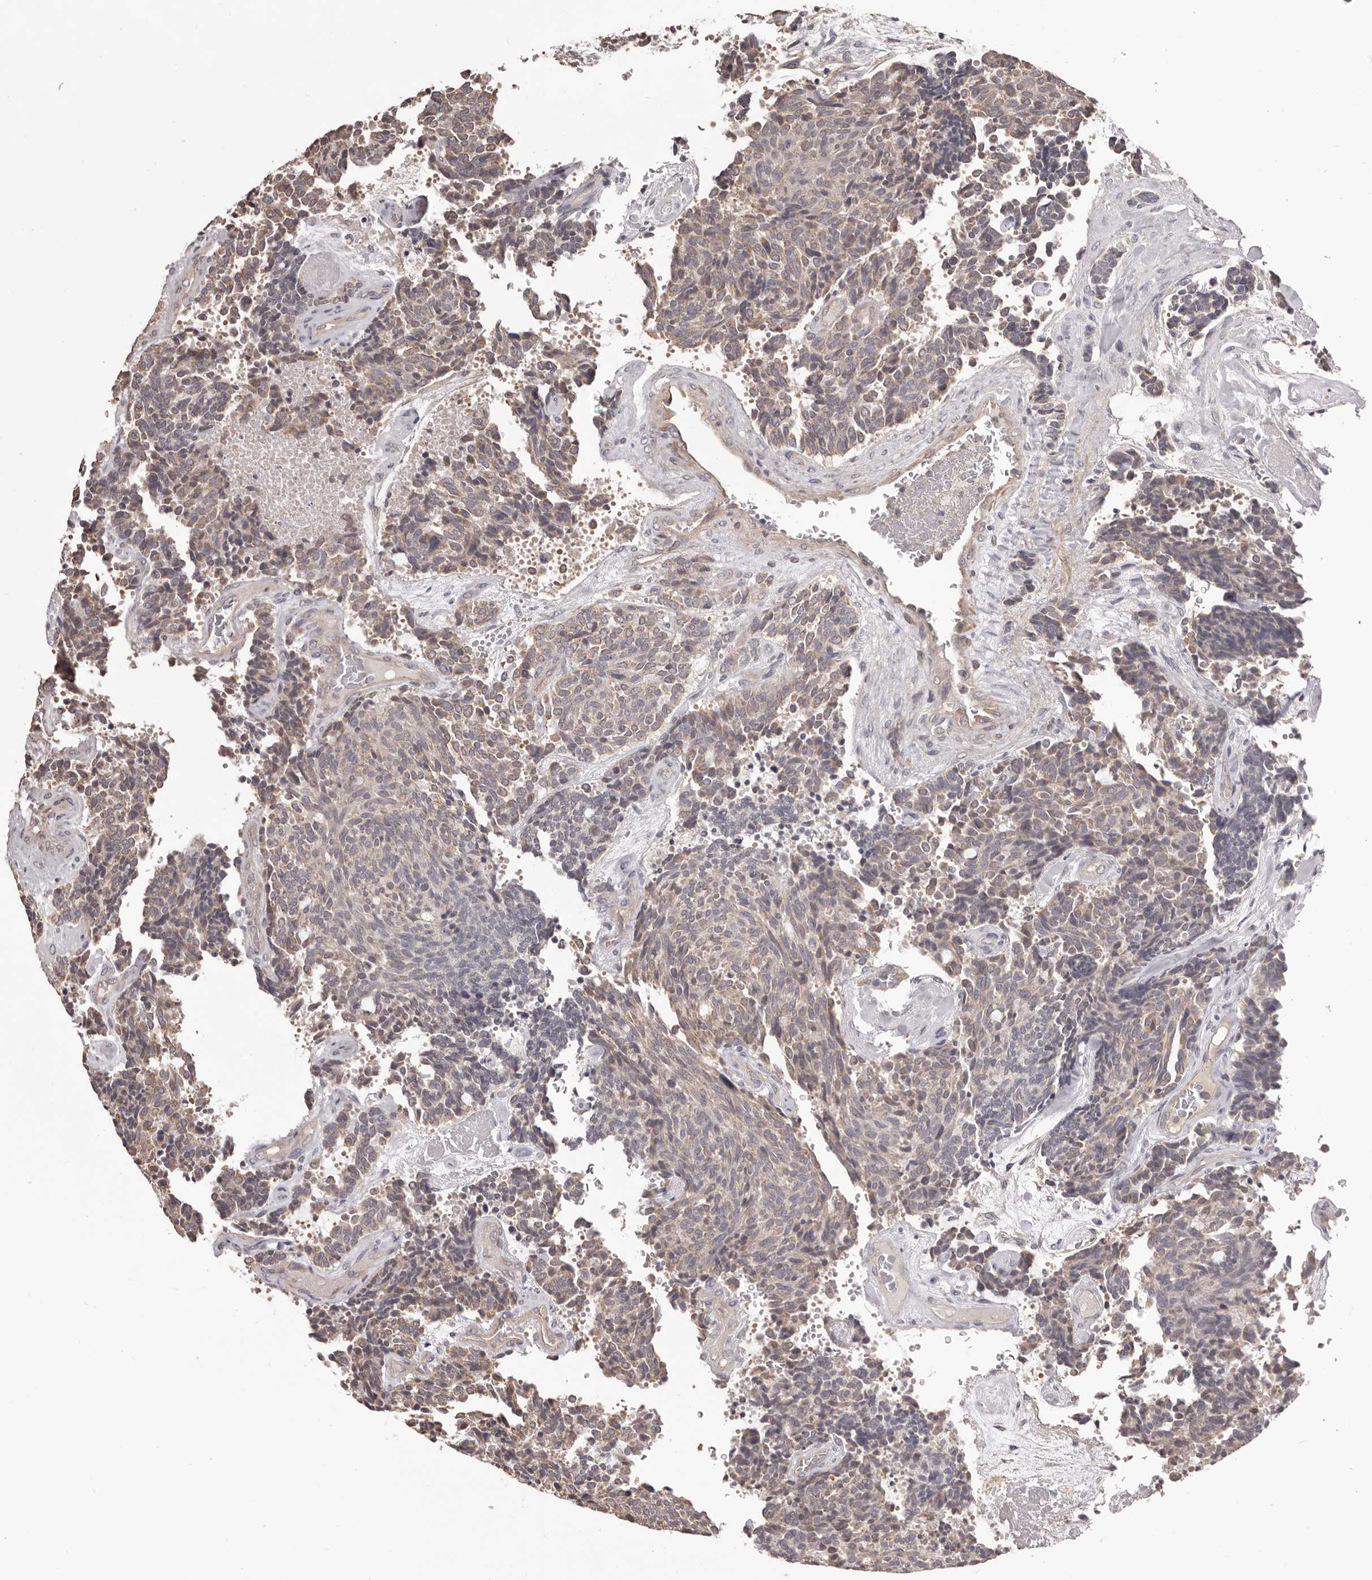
{"staining": {"intensity": "weak", "quantity": ">75%", "location": "cytoplasmic/membranous"}, "tissue": "carcinoid", "cell_type": "Tumor cells", "image_type": "cancer", "snomed": [{"axis": "morphology", "description": "Carcinoid, malignant, NOS"}, {"axis": "topography", "description": "Pancreas"}], "caption": "Carcinoid stained with a protein marker shows weak staining in tumor cells.", "gene": "HRH1", "patient": {"sex": "female", "age": 54}}